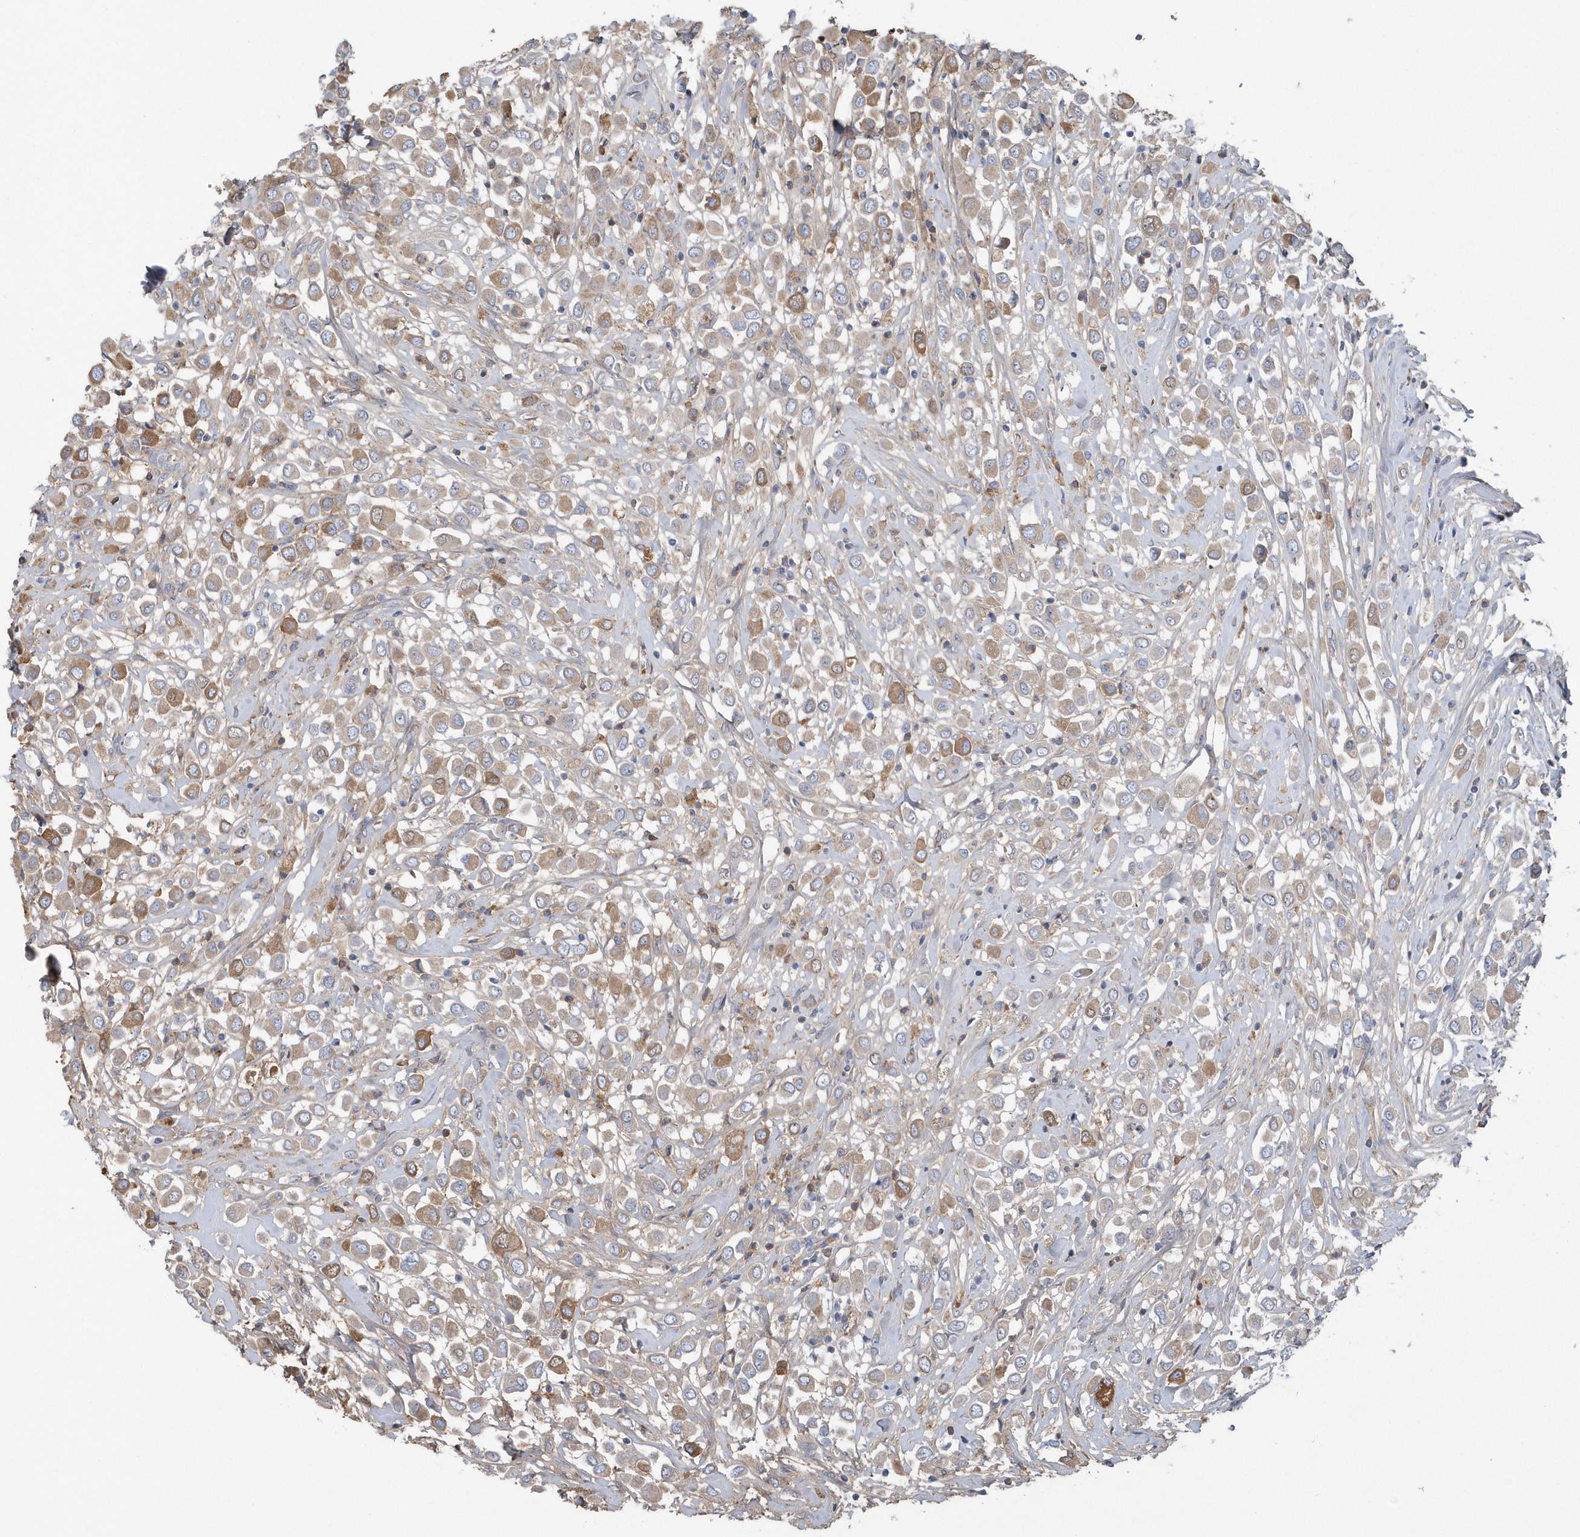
{"staining": {"intensity": "moderate", "quantity": ">75%", "location": "cytoplasmic/membranous"}, "tissue": "breast cancer", "cell_type": "Tumor cells", "image_type": "cancer", "snomed": [{"axis": "morphology", "description": "Duct carcinoma"}, {"axis": "topography", "description": "Breast"}], "caption": "Immunohistochemical staining of human intraductal carcinoma (breast) reveals moderate cytoplasmic/membranous protein staining in approximately >75% of tumor cells. (DAB (3,3'-diaminobenzidine) = brown stain, brightfield microscopy at high magnification).", "gene": "SPATA18", "patient": {"sex": "female", "age": 61}}